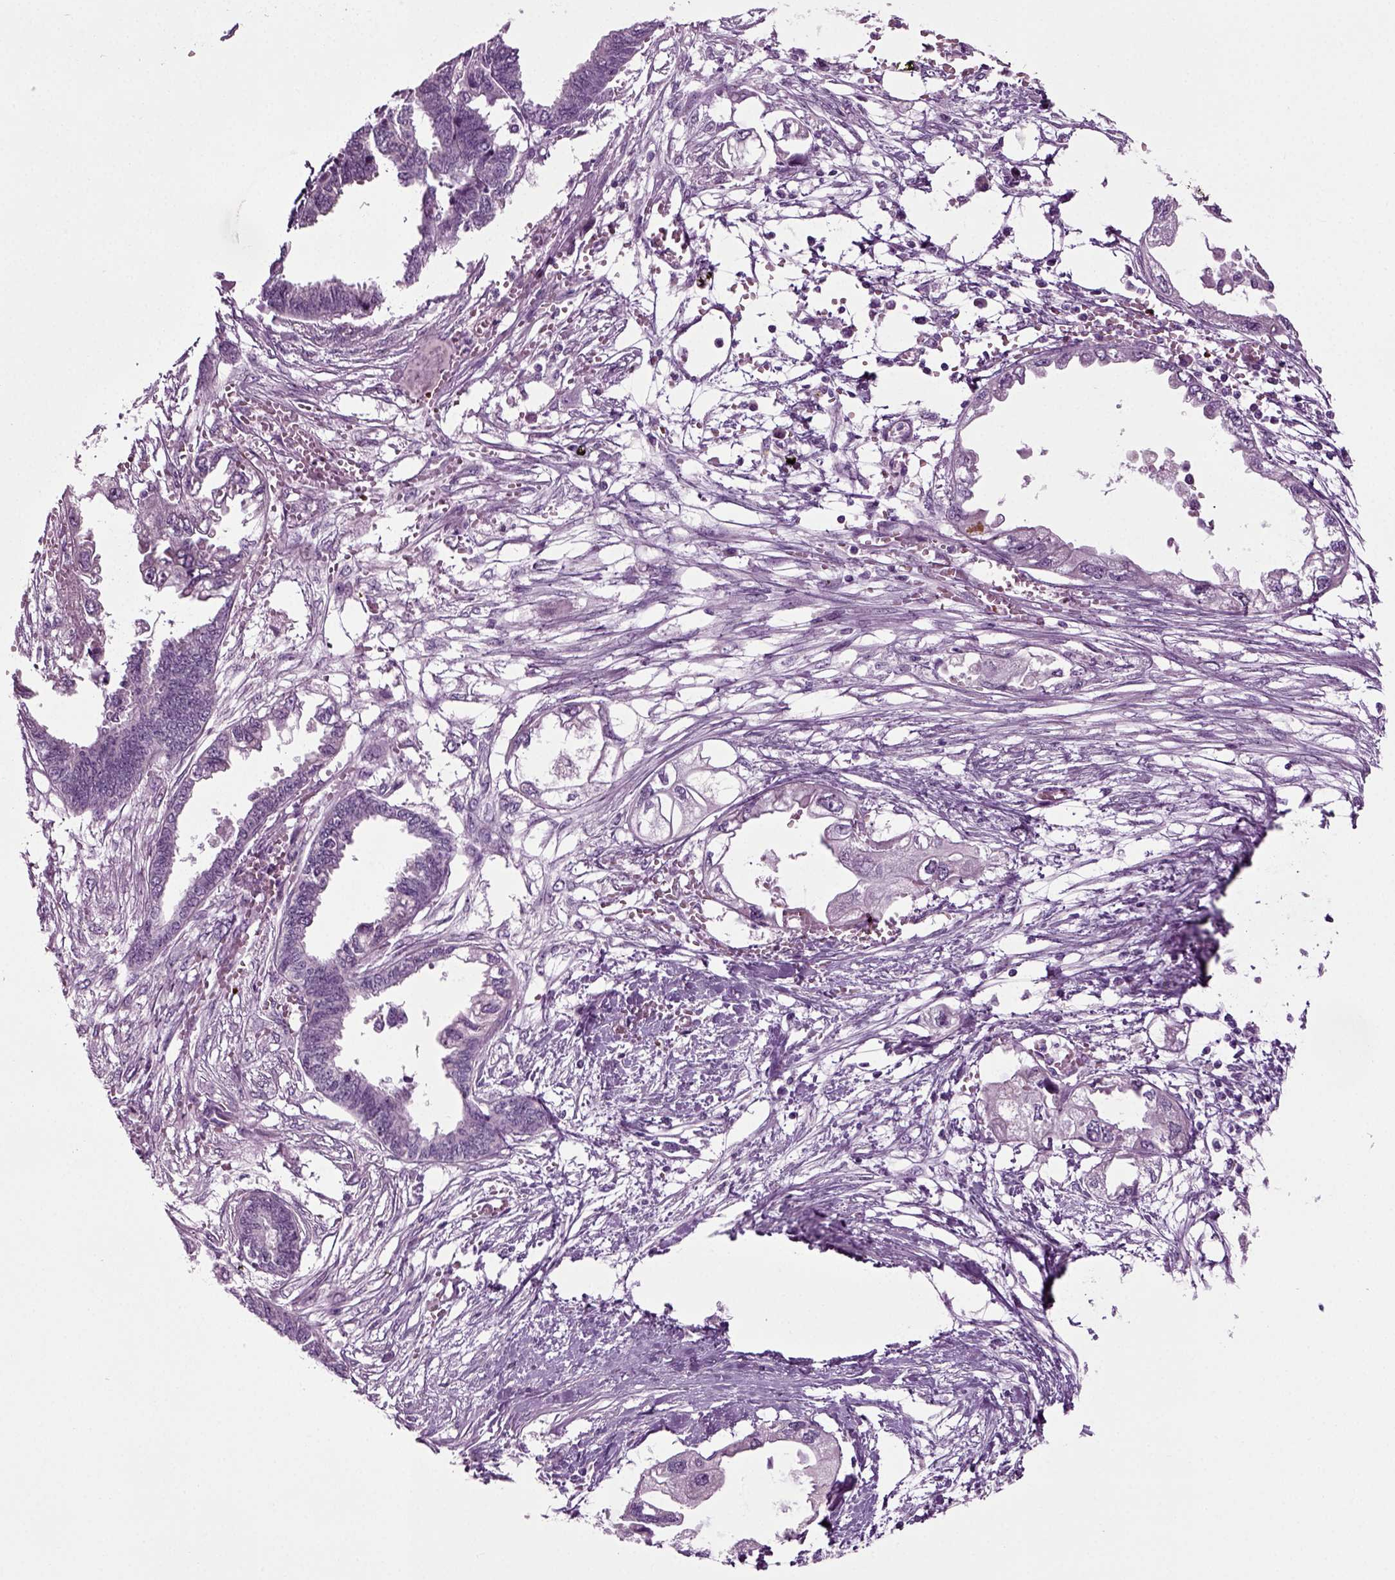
{"staining": {"intensity": "negative", "quantity": "none", "location": "none"}, "tissue": "endometrial cancer", "cell_type": "Tumor cells", "image_type": "cancer", "snomed": [{"axis": "morphology", "description": "Adenocarcinoma, NOS"}, {"axis": "morphology", "description": "Adenocarcinoma, metastatic, NOS"}, {"axis": "topography", "description": "Adipose tissue"}, {"axis": "topography", "description": "Endometrium"}], "caption": "This photomicrograph is of endometrial cancer stained with immunohistochemistry to label a protein in brown with the nuclei are counter-stained blue. There is no staining in tumor cells.", "gene": "SPATA17", "patient": {"sex": "female", "age": 67}}